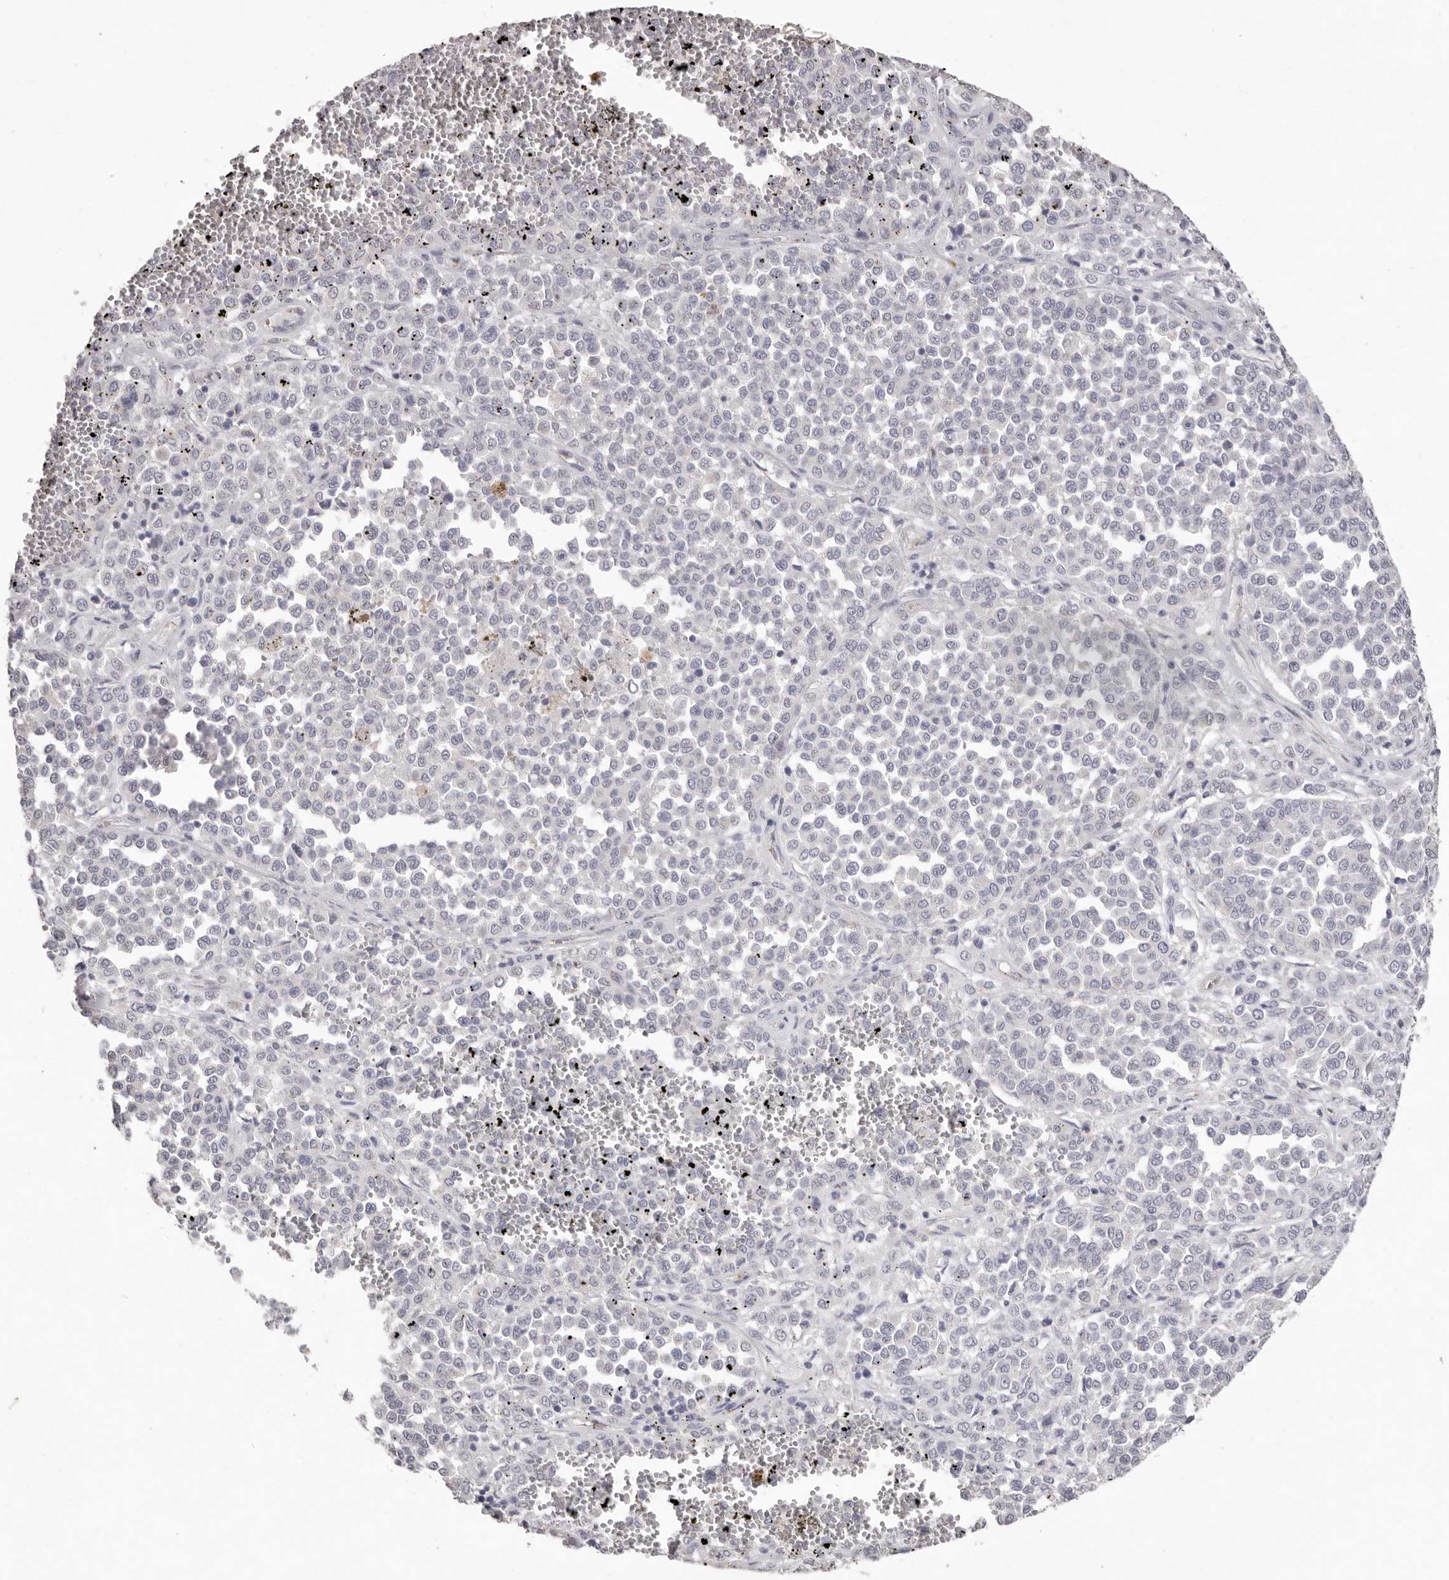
{"staining": {"intensity": "negative", "quantity": "none", "location": "none"}, "tissue": "melanoma", "cell_type": "Tumor cells", "image_type": "cancer", "snomed": [{"axis": "morphology", "description": "Malignant melanoma, Metastatic site"}, {"axis": "topography", "description": "Pancreas"}], "caption": "Immunohistochemical staining of human malignant melanoma (metastatic site) demonstrates no significant positivity in tumor cells.", "gene": "ZYG11B", "patient": {"sex": "female", "age": 30}}